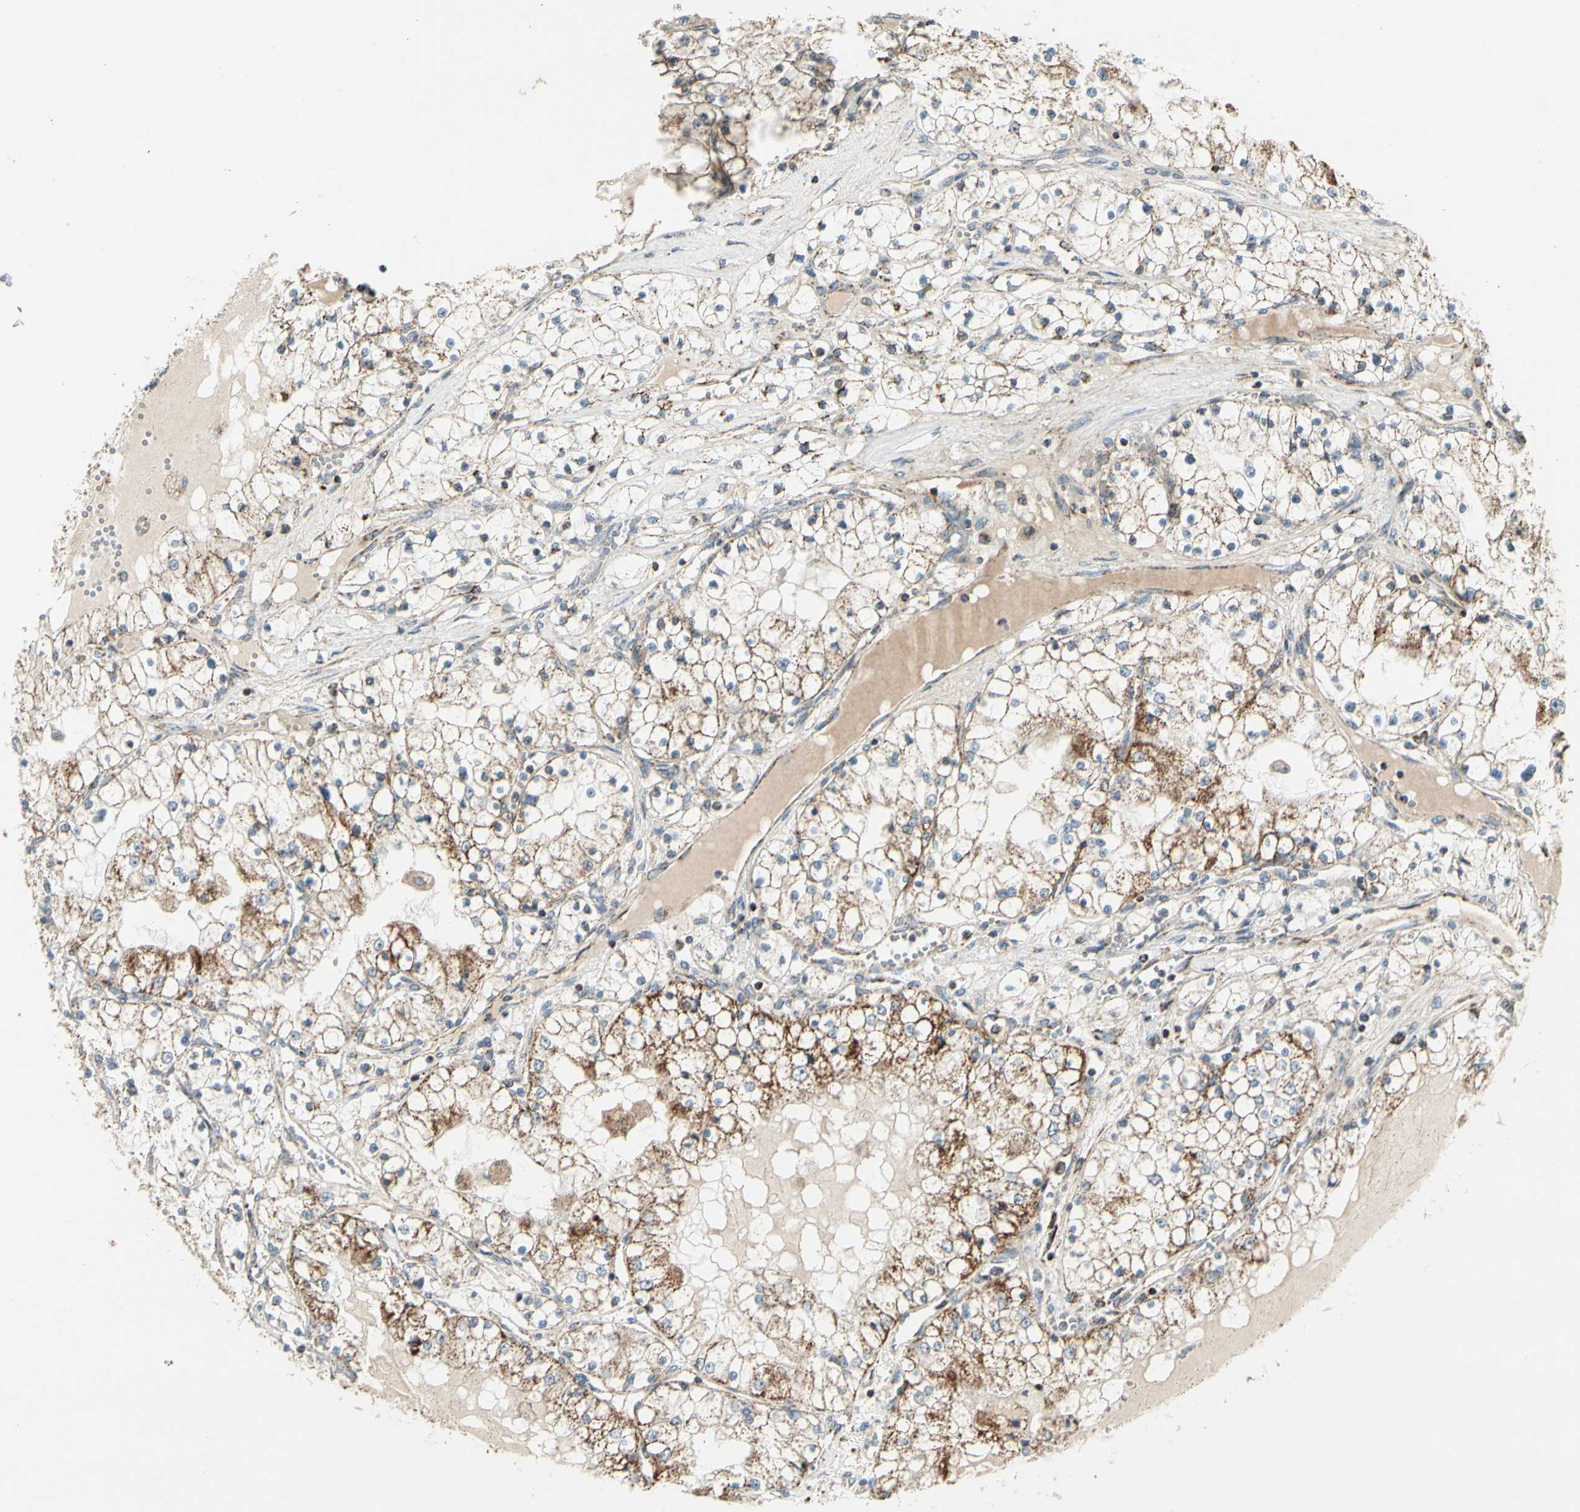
{"staining": {"intensity": "moderate", "quantity": ">75%", "location": "cytoplasmic/membranous"}, "tissue": "renal cancer", "cell_type": "Tumor cells", "image_type": "cancer", "snomed": [{"axis": "morphology", "description": "Adenocarcinoma, NOS"}, {"axis": "topography", "description": "Kidney"}], "caption": "The micrograph demonstrates staining of renal cancer (adenocarcinoma), revealing moderate cytoplasmic/membranous protein expression (brown color) within tumor cells. The staining was performed using DAB (3,3'-diaminobenzidine) to visualize the protein expression in brown, while the nuclei were stained in blue with hematoxylin (Magnification: 20x).", "gene": "ANKS6", "patient": {"sex": "male", "age": 68}}